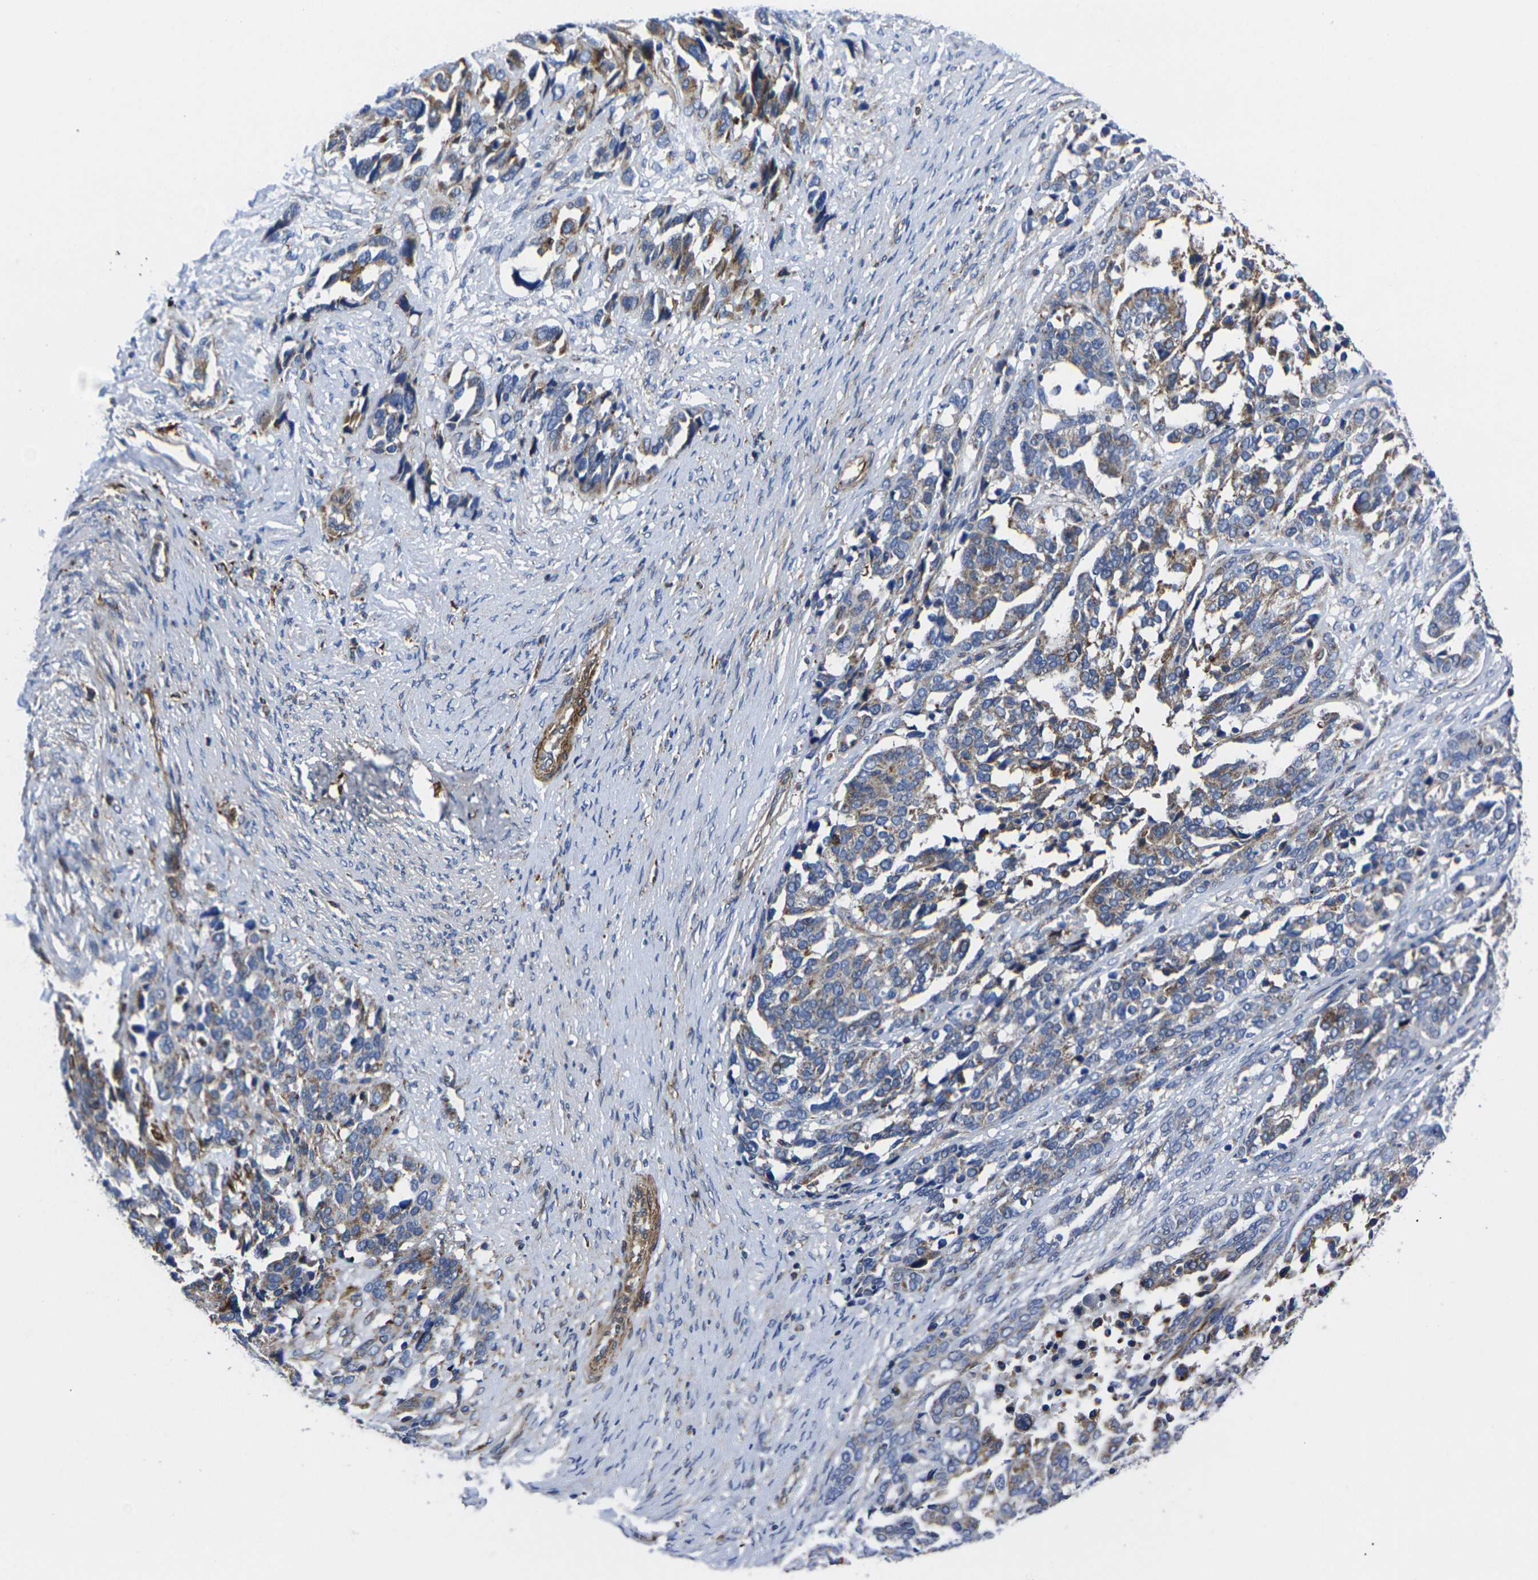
{"staining": {"intensity": "moderate", "quantity": ">75%", "location": "cytoplasmic/membranous"}, "tissue": "ovarian cancer", "cell_type": "Tumor cells", "image_type": "cancer", "snomed": [{"axis": "morphology", "description": "Cystadenocarcinoma, serous, NOS"}, {"axis": "topography", "description": "Ovary"}], "caption": "Moderate cytoplasmic/membranous protein positivity is seen in approximately >75% of tumor cells in ovarian cancer (serous cystadenocarcinoma).", "gene": "GPR4", "patient": {"sex": "female", "age": 44}}